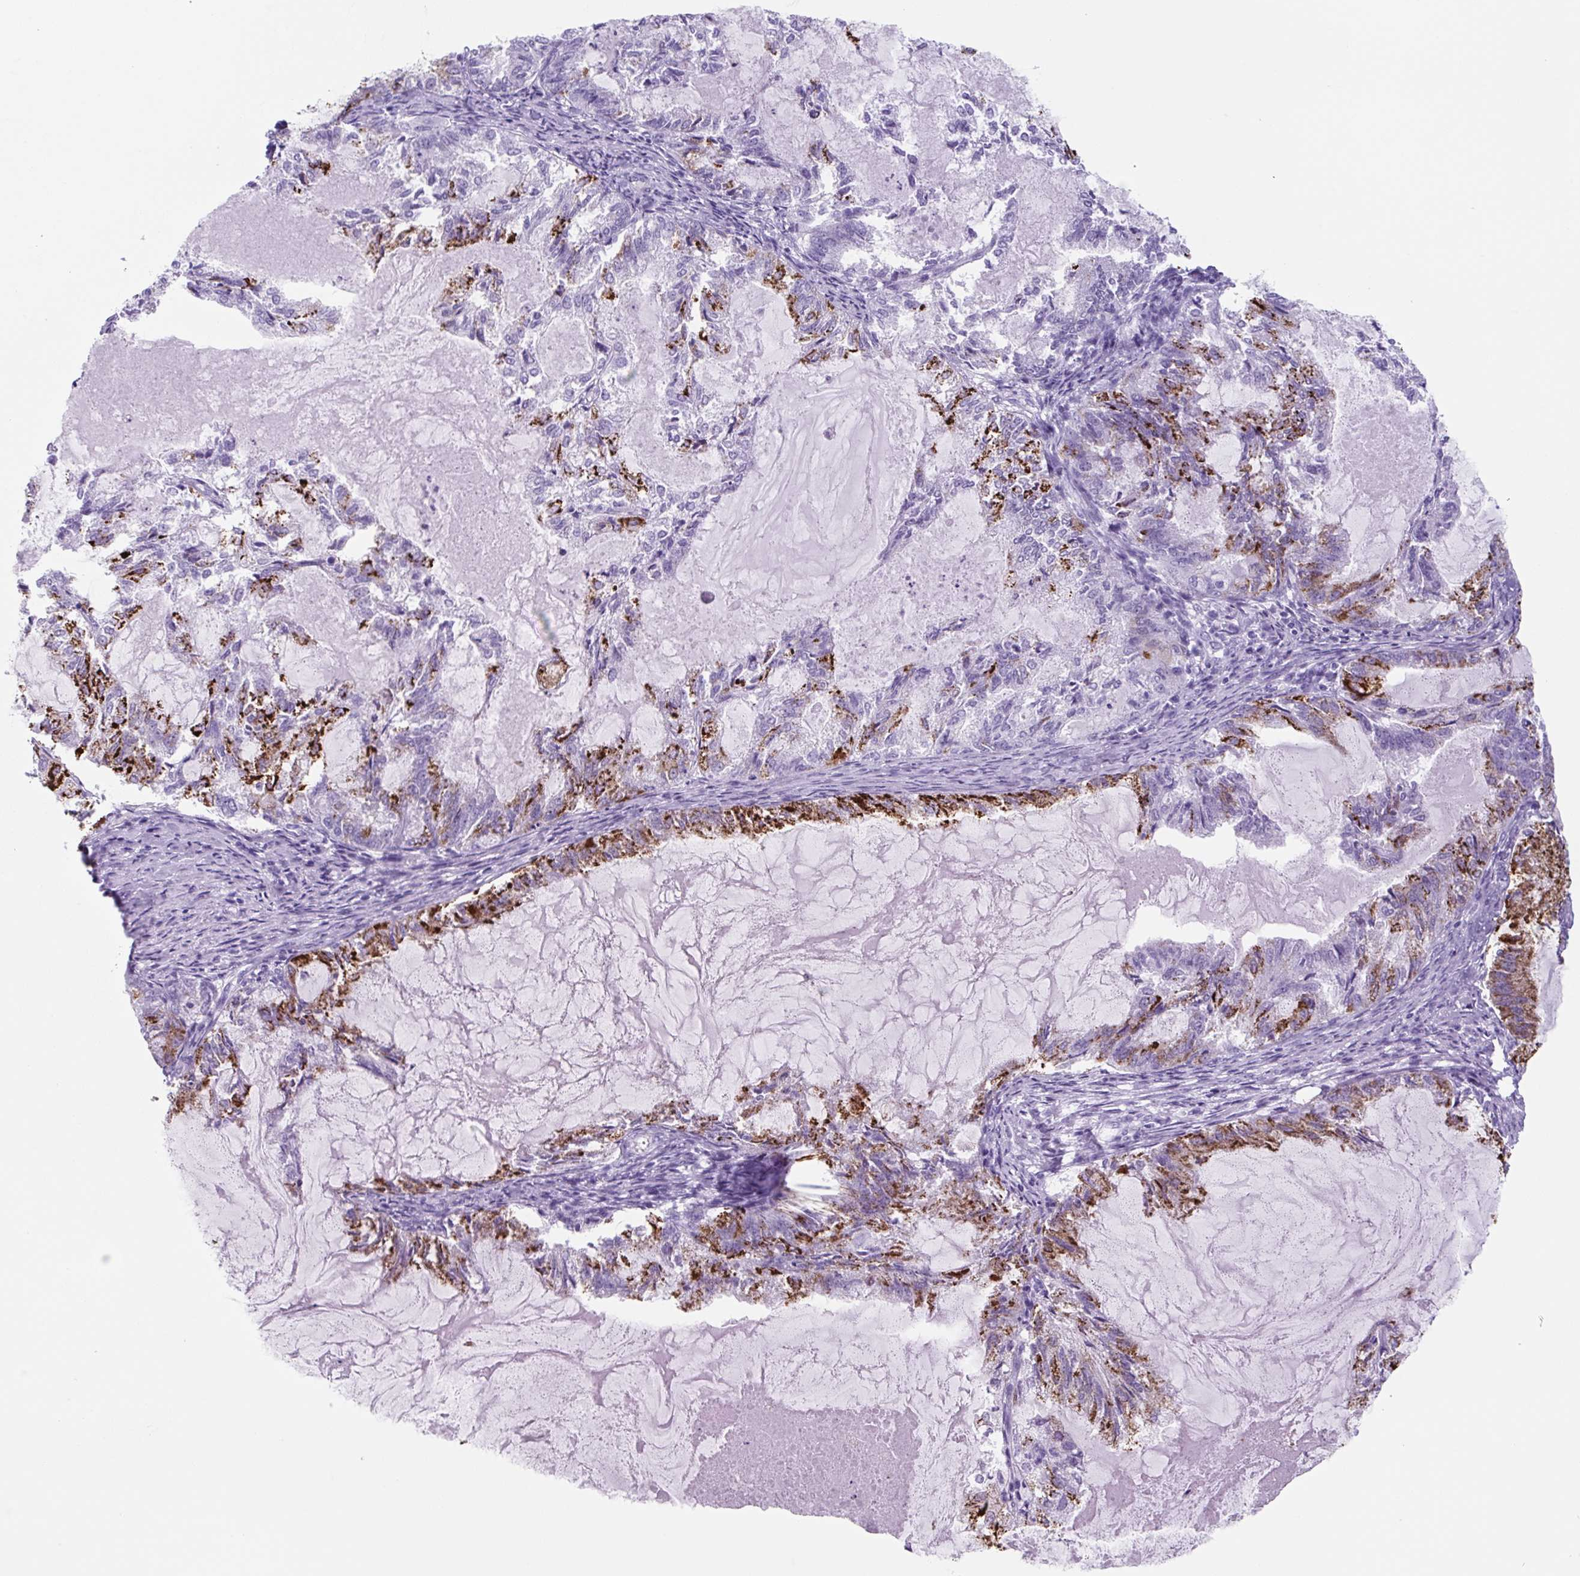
{"staining": {"intensity": "strong", "quantity": "25%-75%", "location": "cytoplasmic/membranous"}, "tissue": "endometrial cancer", "cell_type": "Tumor cells", "image_type": "cancer", "snomed": [{"axis": "morphology", "description": "Adenocarcinoma, NOS"}, {"axis": "topography", "description": "Endometrium"}], "caption": "IHC of human endometrial adenocarcinoma shows high levels of strong cytoplasmic/membranous positivity in approximately 25%-75% of tumor cells.", "gene": "TNFRSF8", "patient": {"sex": "female", "age": 86}}